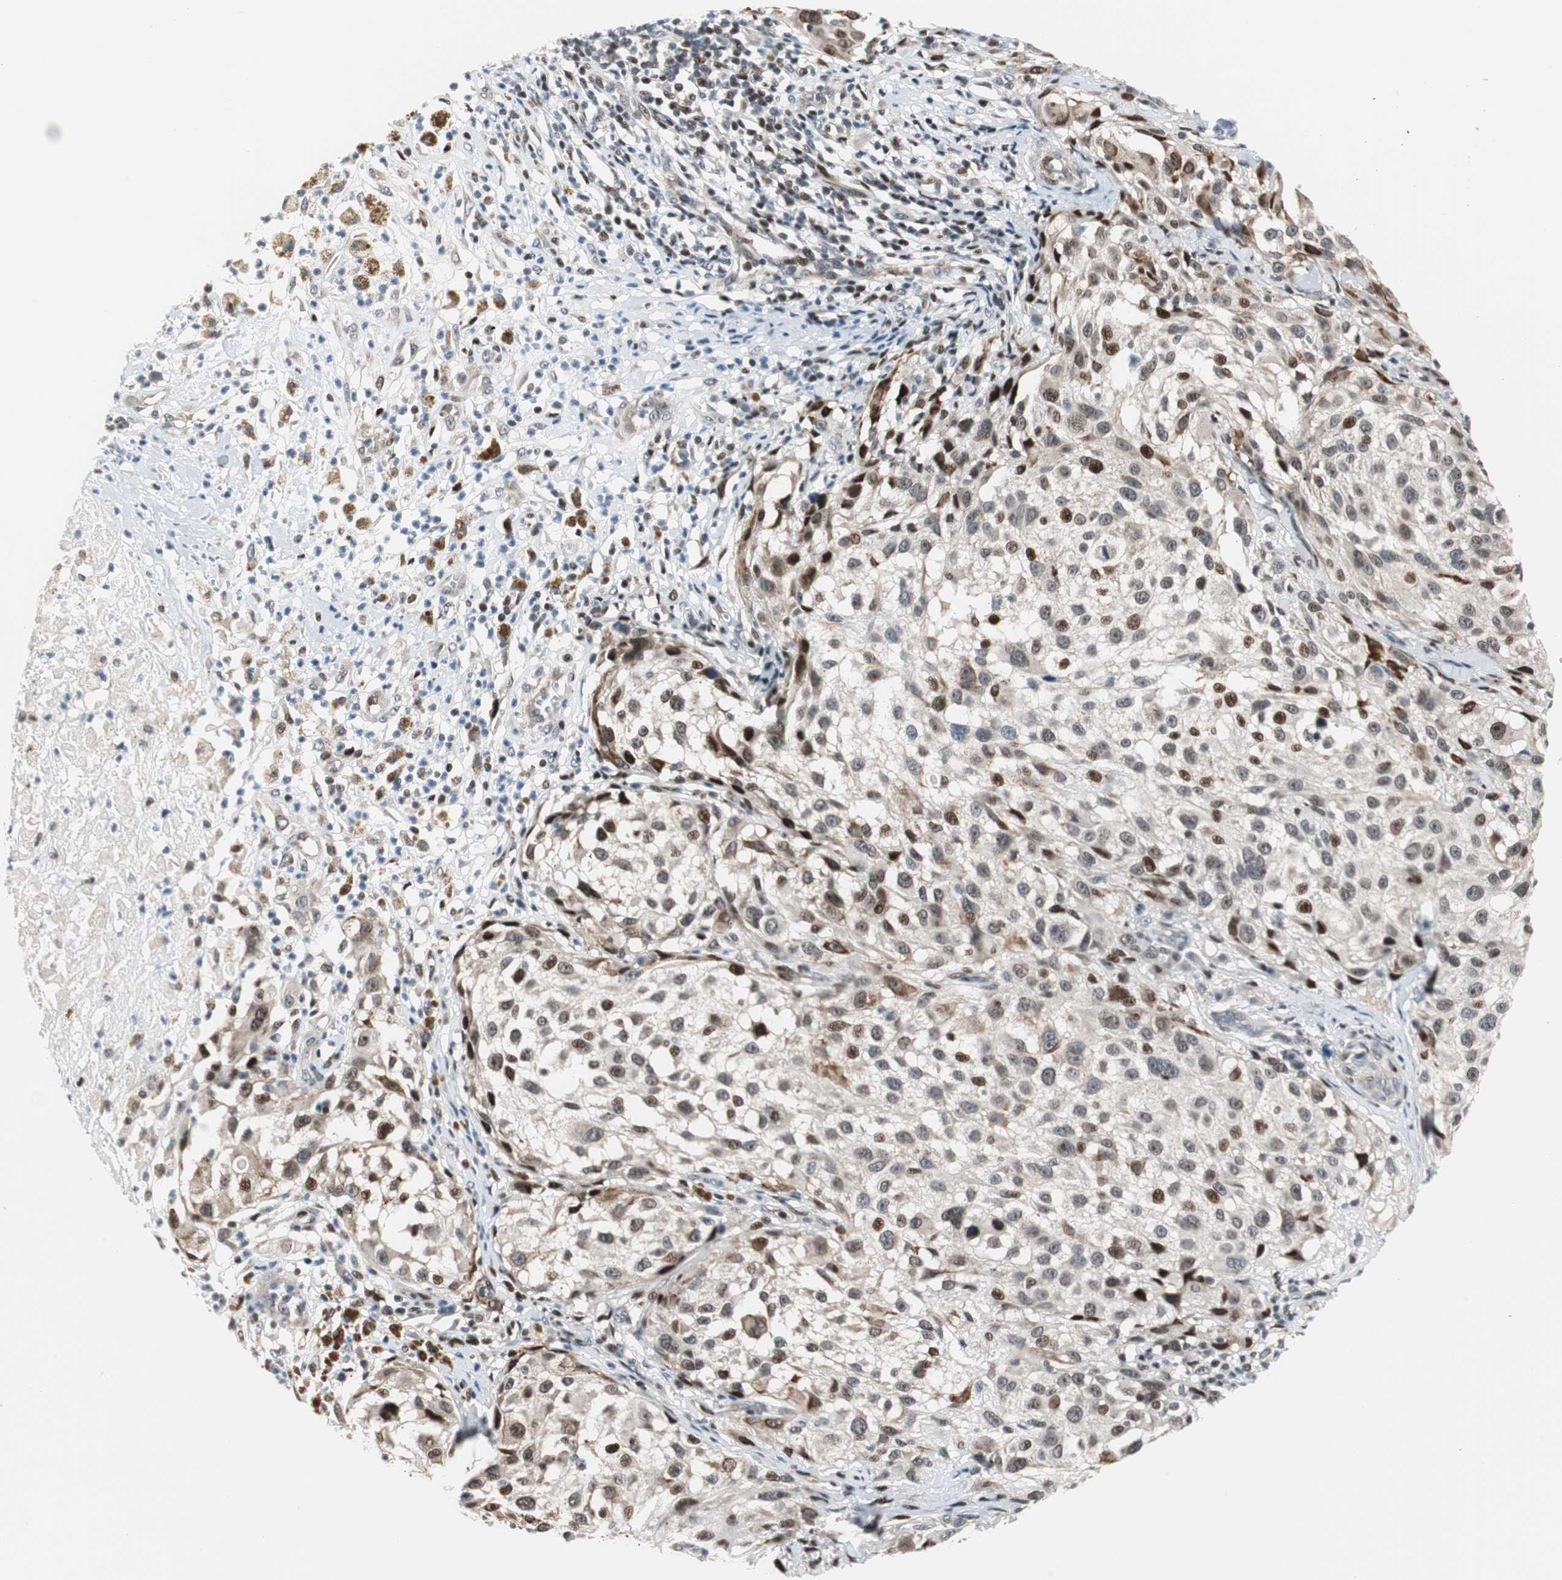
{"staining": {"intensity": "strong", "quantity": "<25%", "location": "nuclear"}, "tissue": "melanoma", "cell_type": "Tumor cells", "image_type": "cancer", "snomed": [{"axis": "morphology", "description": "Necrosis, NOS"}, {"axis": "morphology", "description": "Malignant melanoma, NOS"}, {"axis": "topography", "description": "Skin"}], "caption": "Protein expression analysis of human malignant melanoma reveals strong nuclear positivity in approximately <25% of tumor cells.", "gene": "RAD1", "patient": {"sex": "female", "age": 87}}